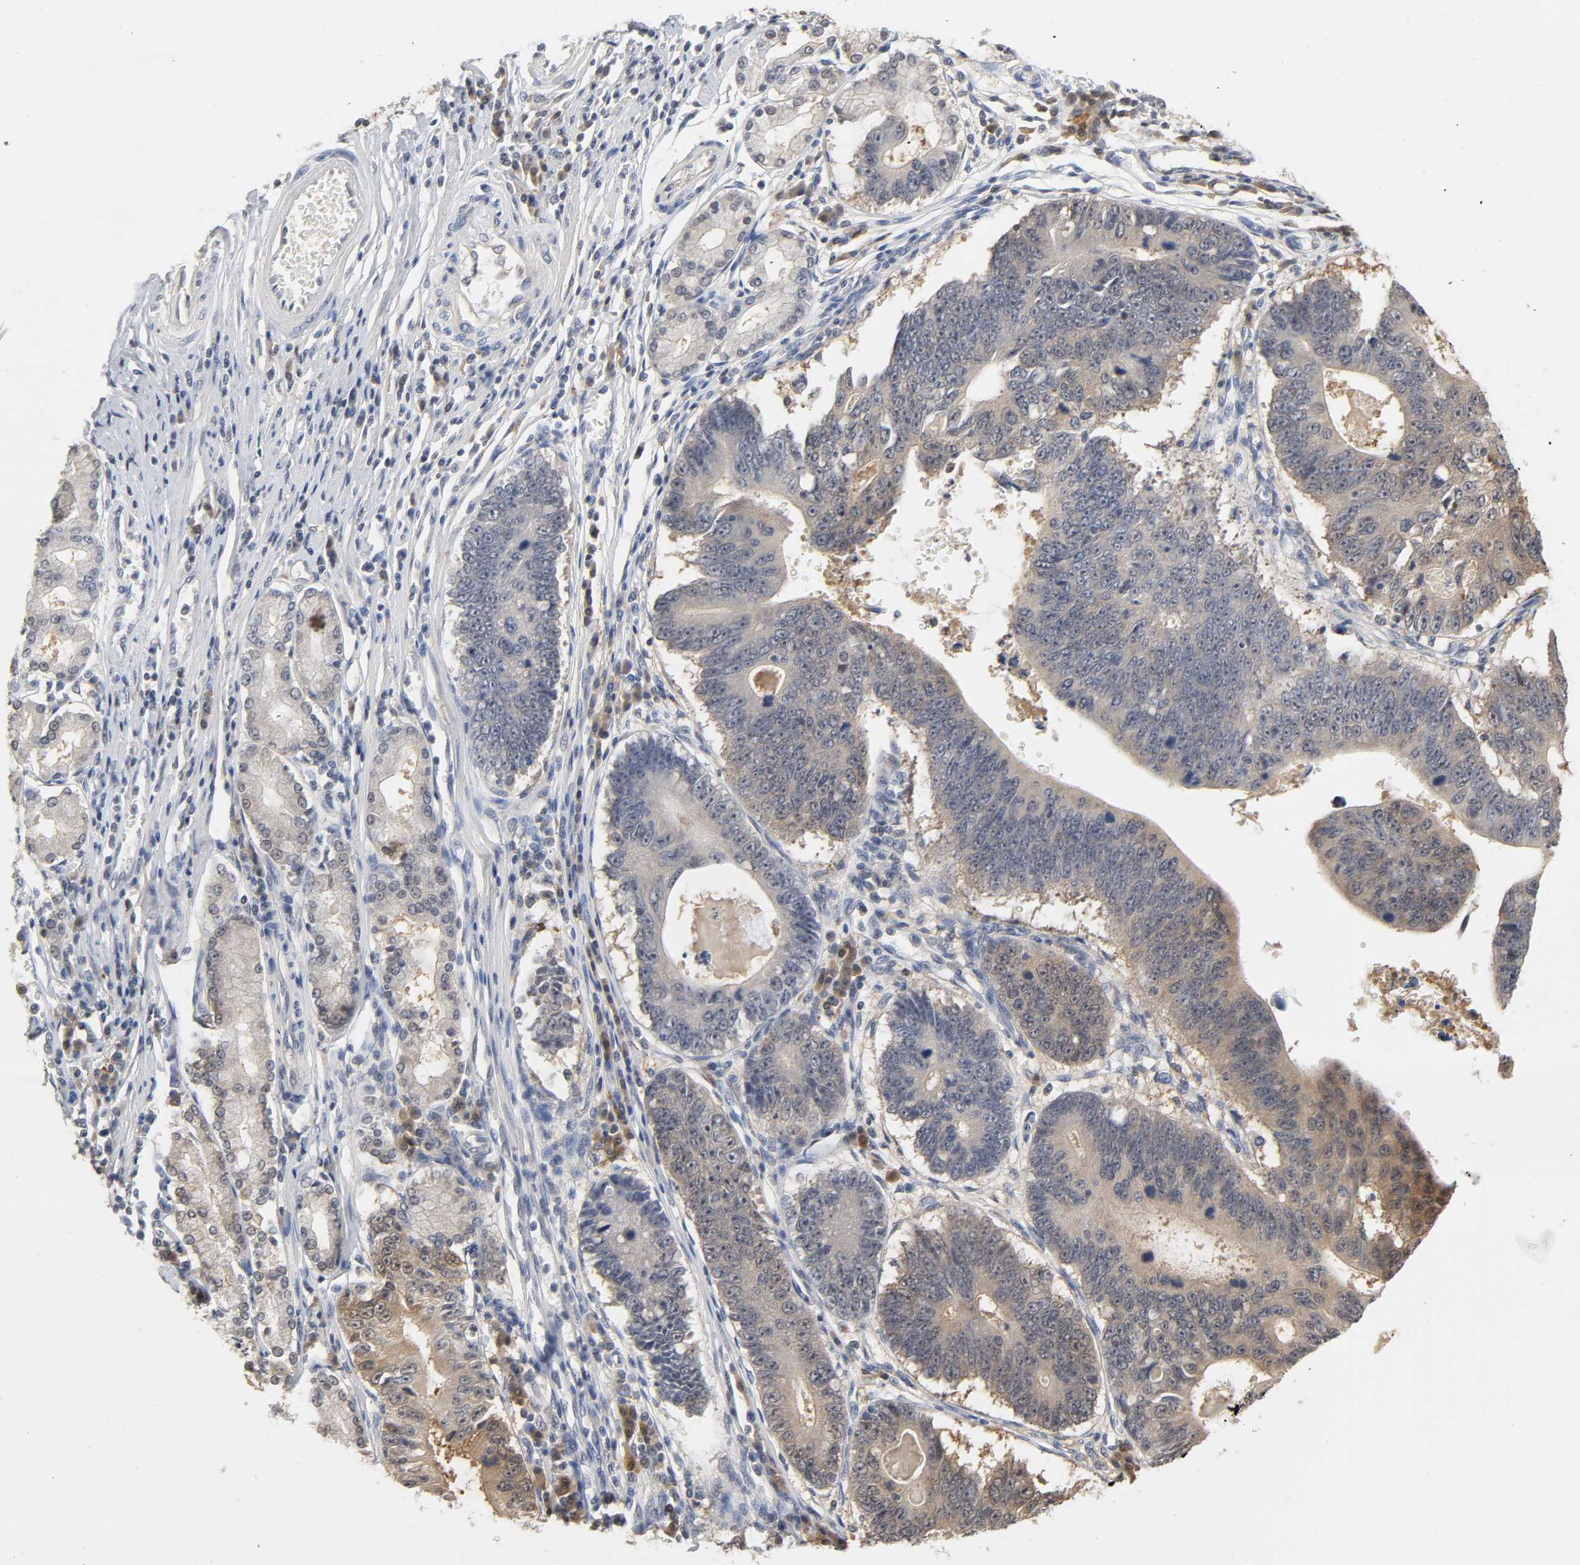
{"staining": {"intensity": "moderate", "quantity": ">75%", "location": "cytoplasmic/membranous"}, "tissue": "stomach cancer", "cell_type": "Tumor cells", "image_type": "cancer", "snomed": [{"axis": "morphology", "description": "Adenocarcinoma, NOS"}, {"axis": "topography", "description": "Stomach"}], "caption": "Tumor cells reveal medium levels of moderate cytoplasmic/membranous positivity in approximately >75% of cells in human adenocarcinoma (stomach).", "gene": "MIF", "patient": {"sex": "male", "age": 59}}